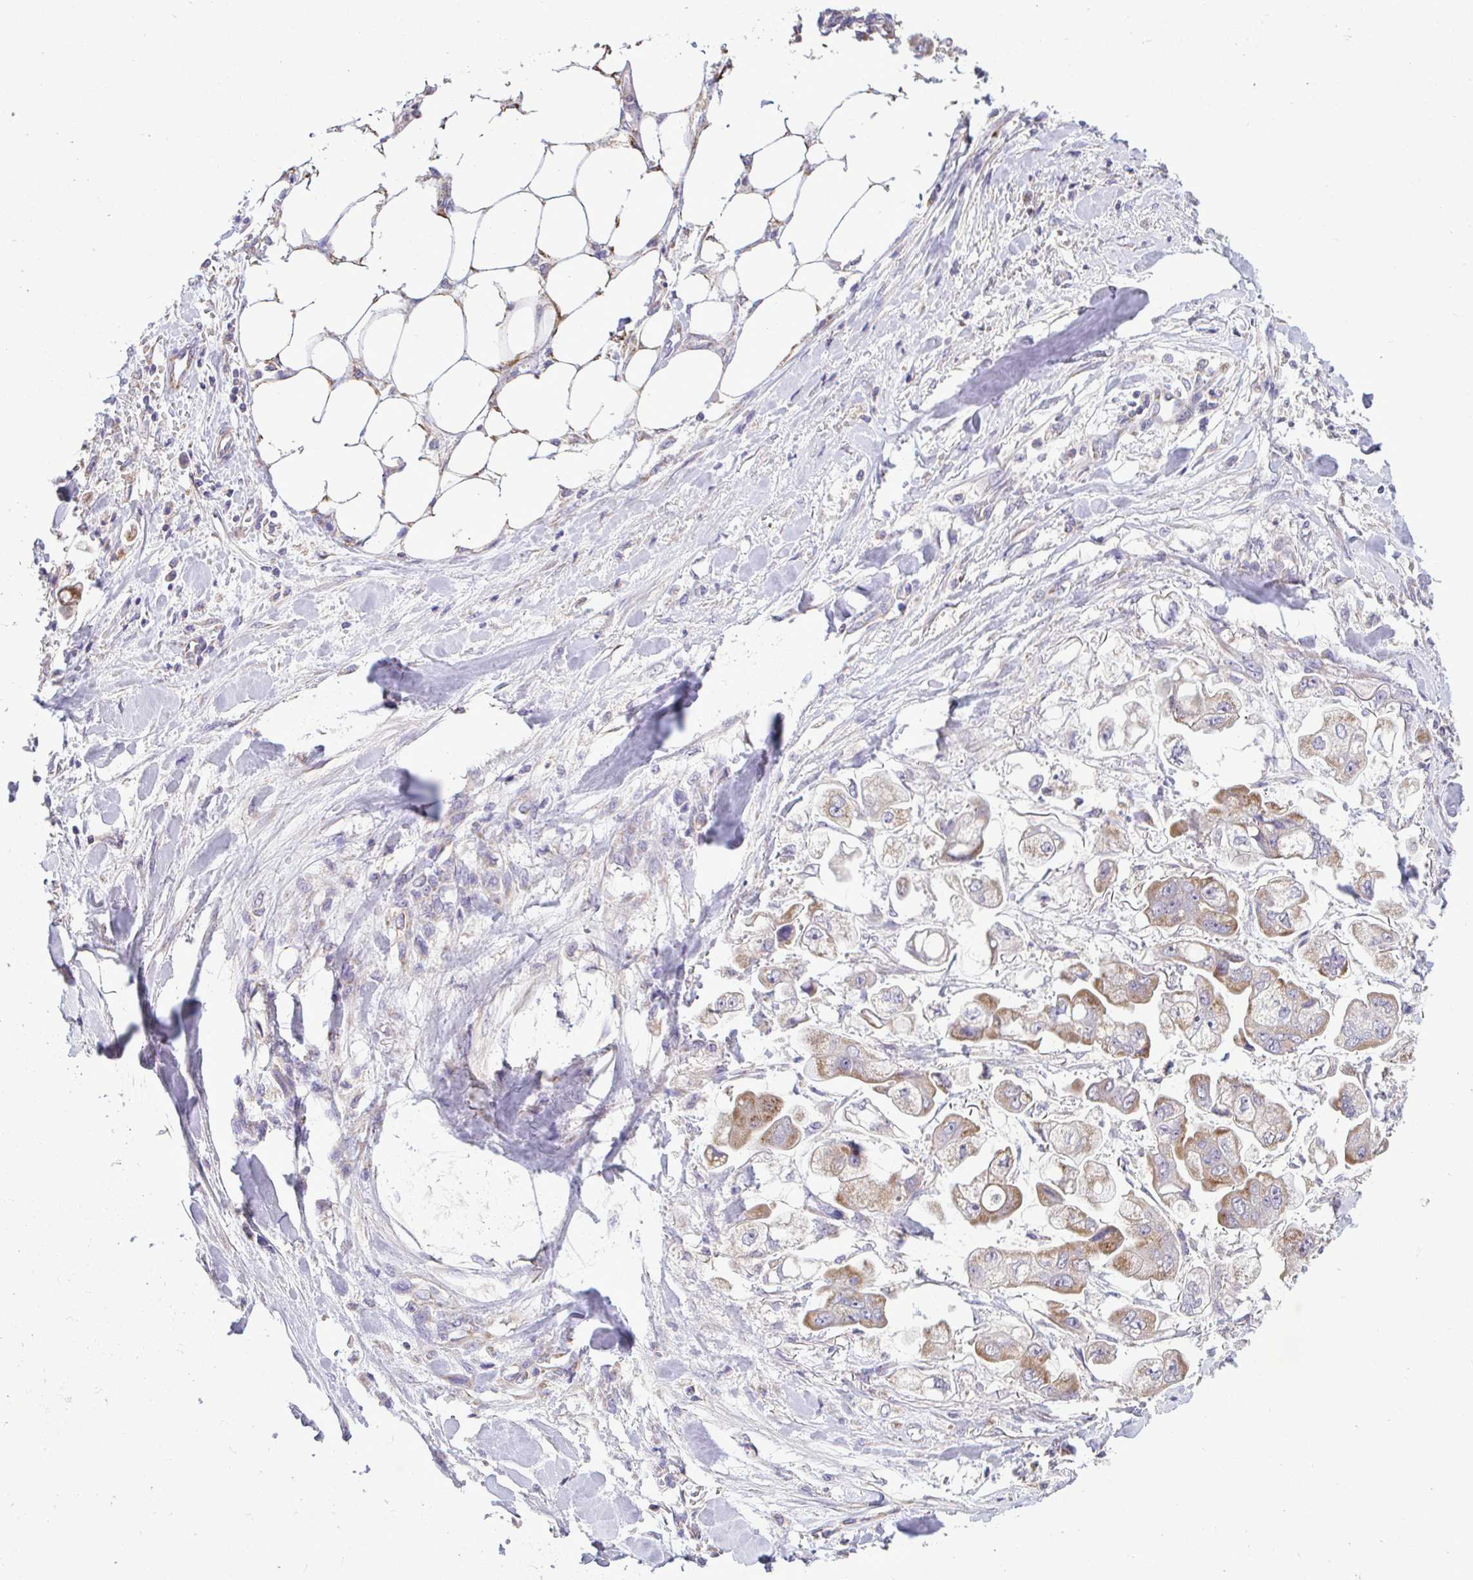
{"staining": {"intensity": "moderate", "quantity": ">75%", "location": "cytoplasmic/membranous"}, "tissue": "stomach cancer", "cell_type": "Tumor cells", "image_type": "cancer", "snomed": [{"axis": "morphology", "description": "Adenocarcinoma, NOS"}, {"axis": "topography", "description": "Stomach"}], "caption": "Adenocarcinoma (stomach) tissue demonstrates moderate cytoplasmic/membranous expression in about >75% of tumor cells", "gene": "SARS2", "patient": {"sex": "male", "age": 62}}